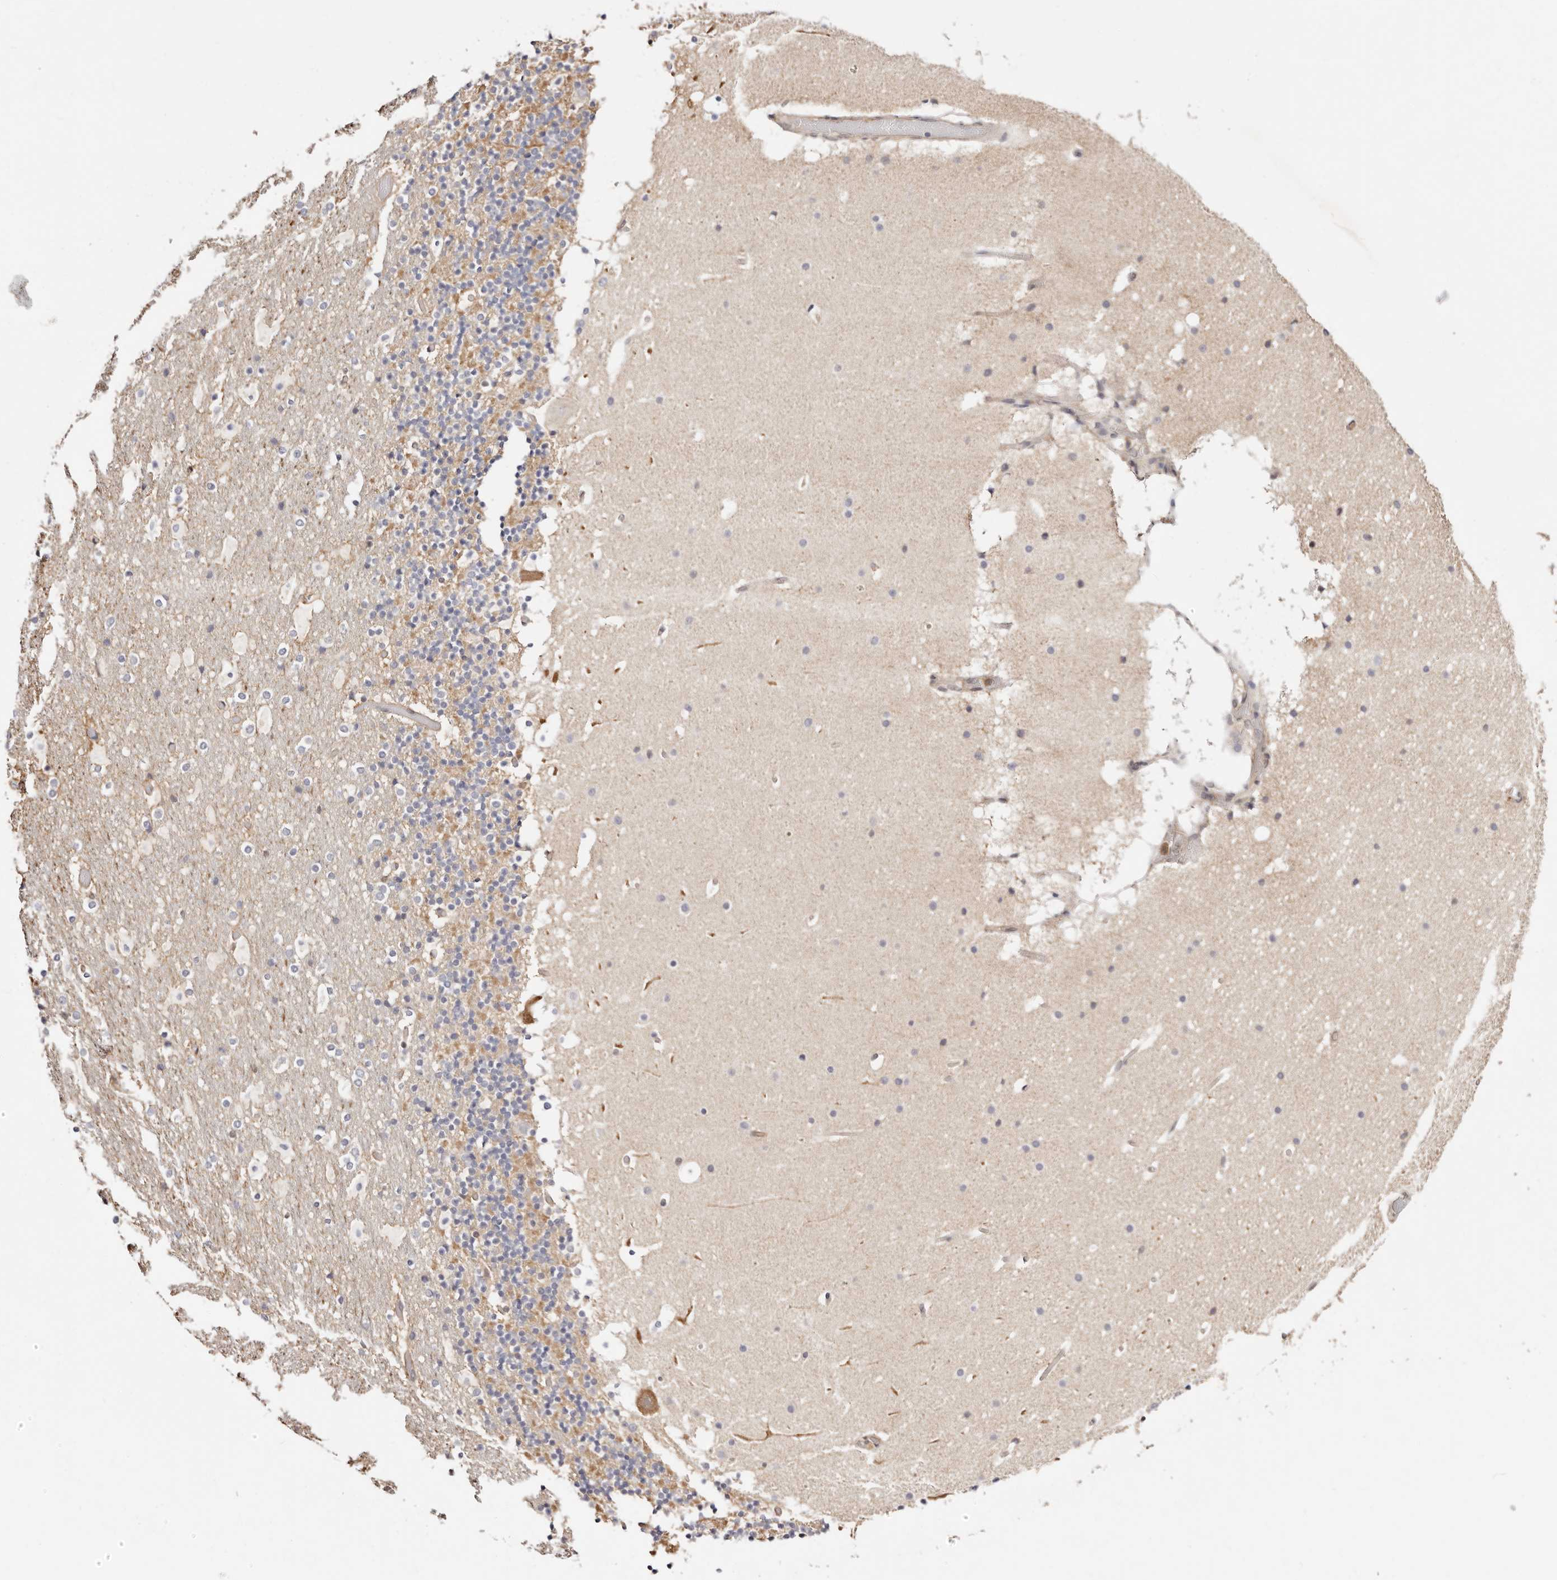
{"staining": {"intensity": "weak", "quantity": "25%-75%", "location": "cytoplasmic/membranous"}, "tissue": "cerebellum", "cell_type": "Cells in granular layer", "image_type": "normal", "snomed": [{"axis": "morphology", "description": "Normal tissue, NOS"}, {"axis": "topography", "description": "Cerebellum"}], "caption": "This is an image of IHC staining of benign cerebellum, which shows weak staining in the cytoplasmic/membranous of cells in granular layer.", "gene": "STAT5A", "patient": {"sex": "male", "age": 57}}